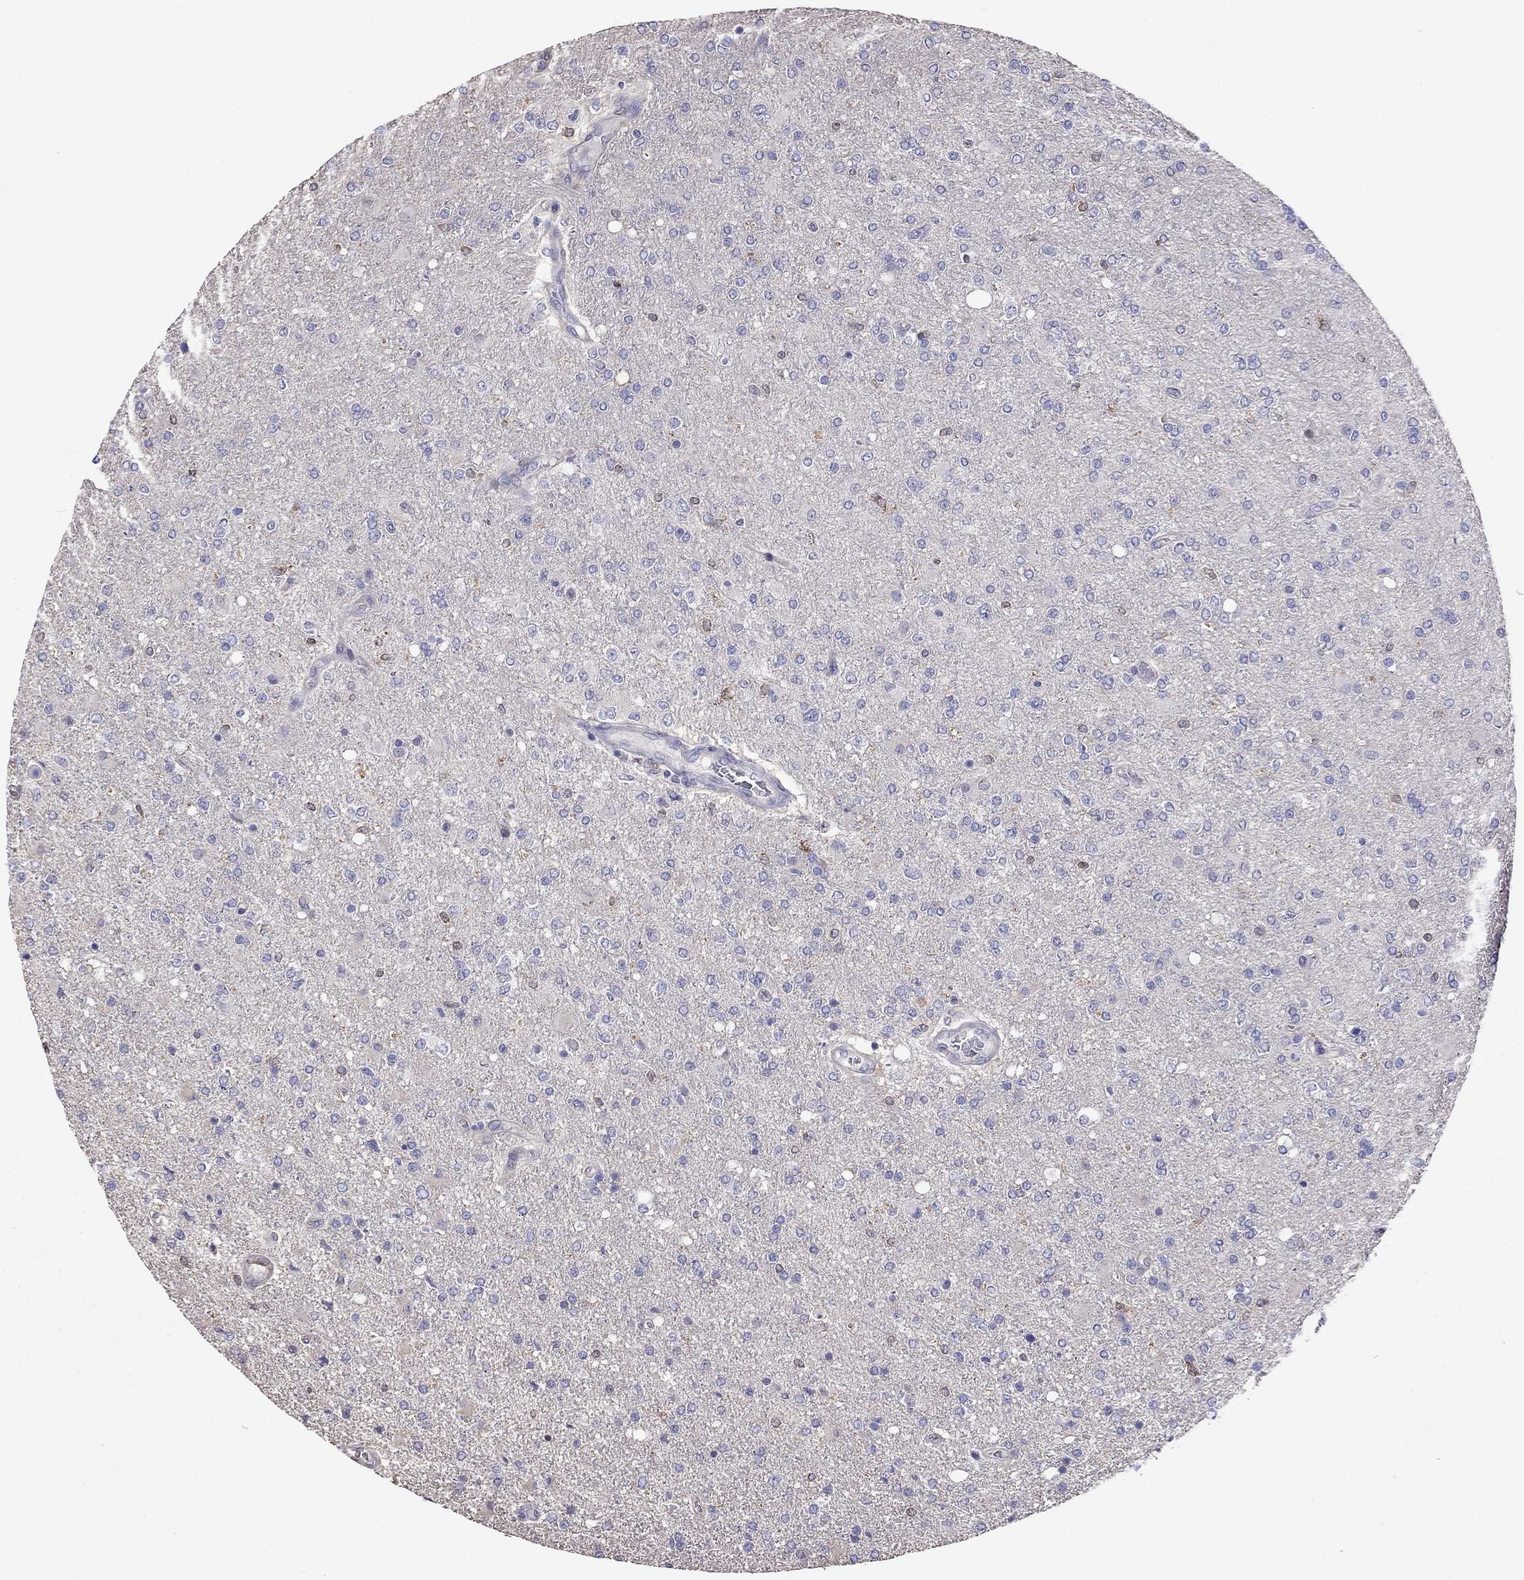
{"staining": {"intensity": "negative", "quantity": "none", "location": "none"}, "tissue": "glioma", "cell_type": "Tumor cells", "image_type": "cancer", "snomed": [{"axis": "morphology", "description": "Glioma, malignant, High grade"}, {"axis": "topography", "description": "Cerebral cortex"}], "caption": "A photomicrograph of human high-grade glioma (malignant) is negative for staining in tumor cells. The staining was performed using DAB (3,3'-diaminobenzidine) to visualize the protein expression in brown, while the nuclei were stained in blue with hematoxylin (Magnification: 20x).", "gene": "ADAM28", "patient": {"sex": "male", "age": 70}}